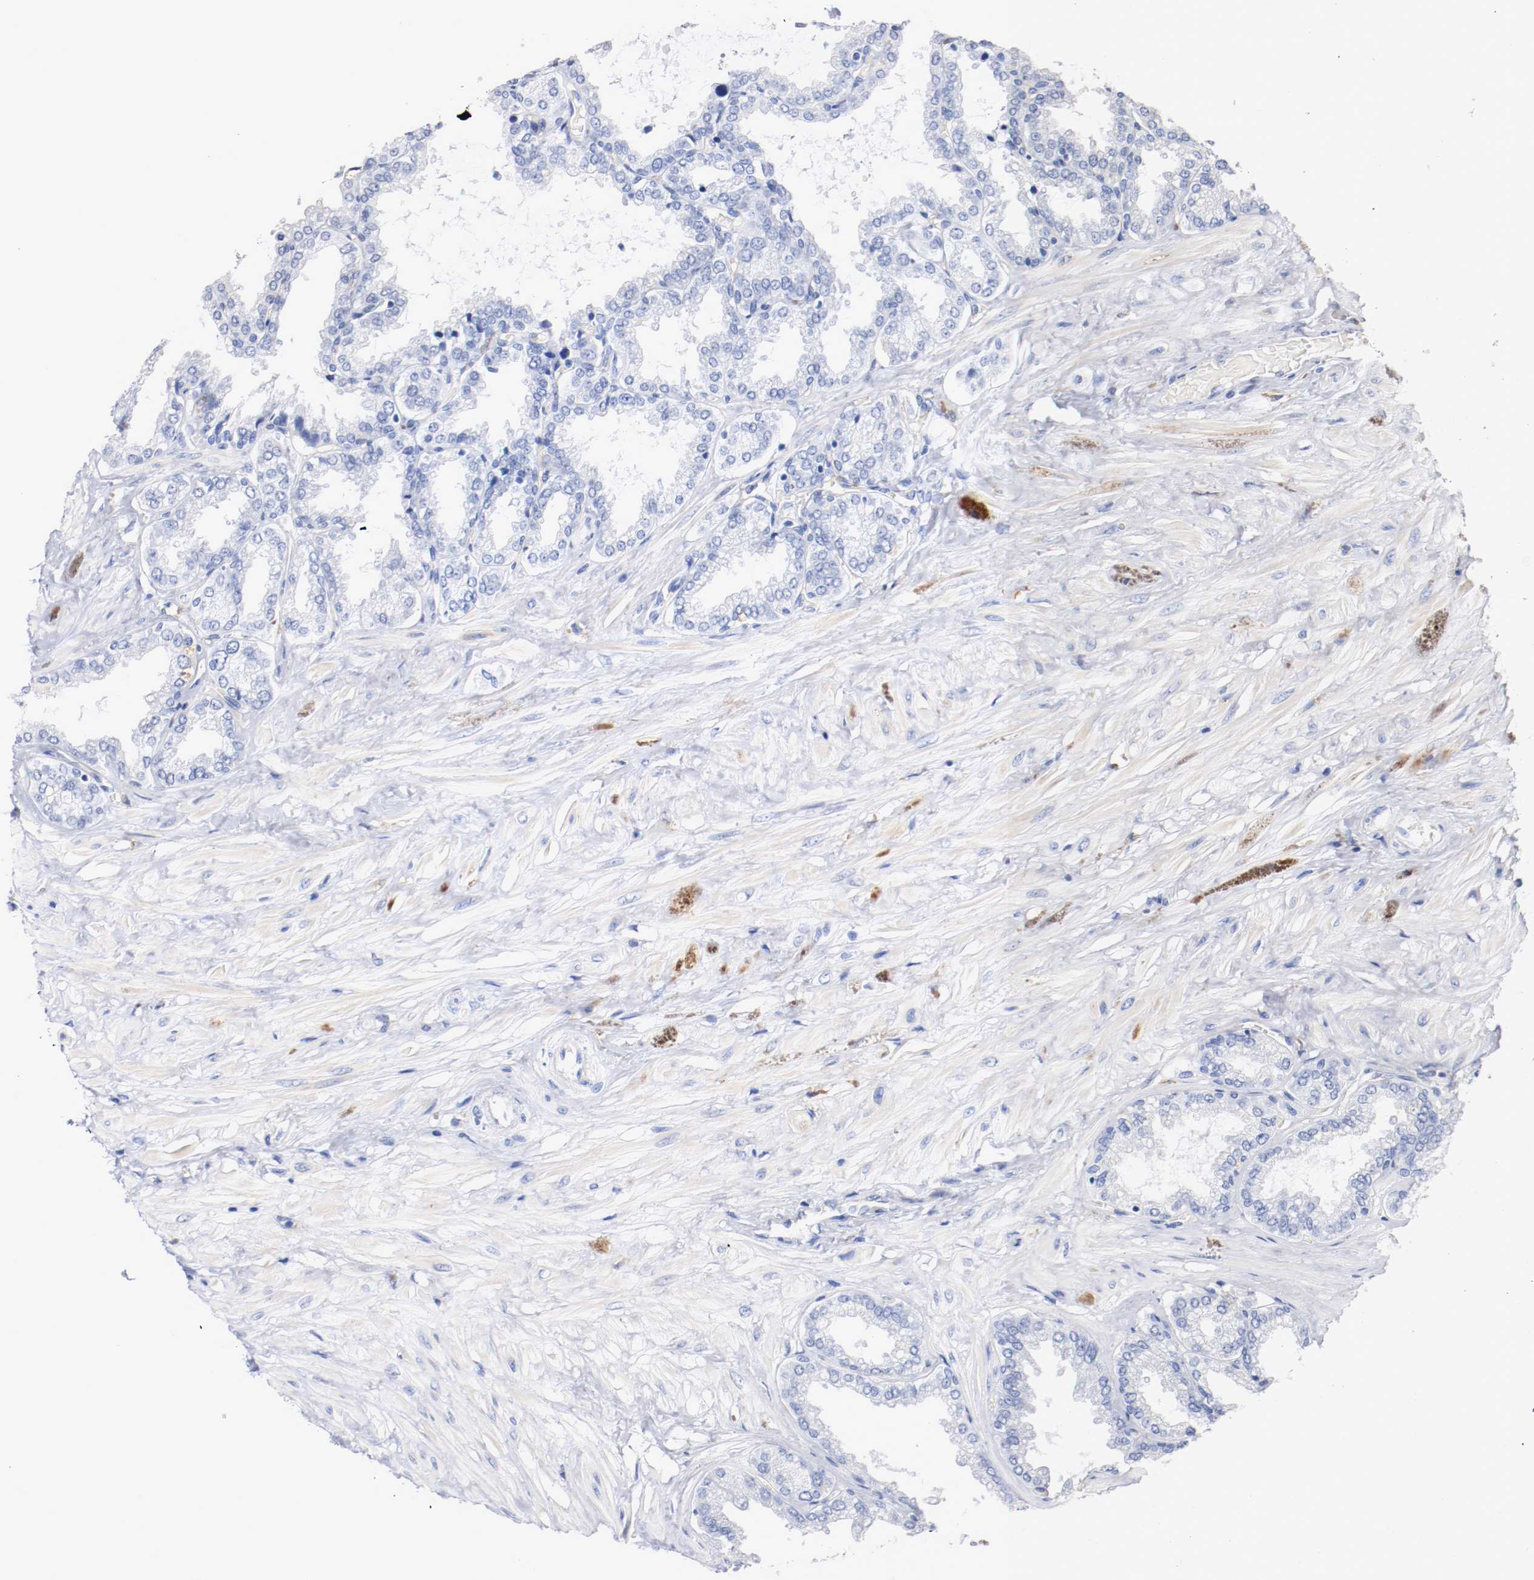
{"staining": {"intensity": "negative", "quantity": "none", "location": "none"}, "tissue": "seminal vesicle", "cell_type": "Glandular cells", "image_type": "normal", "snomed": [{"axis": "morphology", "description": "Normal tissue, NOS"}, {"axis": "topography", "description": "Seminal veicle"}], "caption": "This is an immunohistochemistry image of benign human seminal vesicle. There is no expression in glandular cells.", "gene": "FGFBP1", "patient": {"sex": "male", "age": 46}}